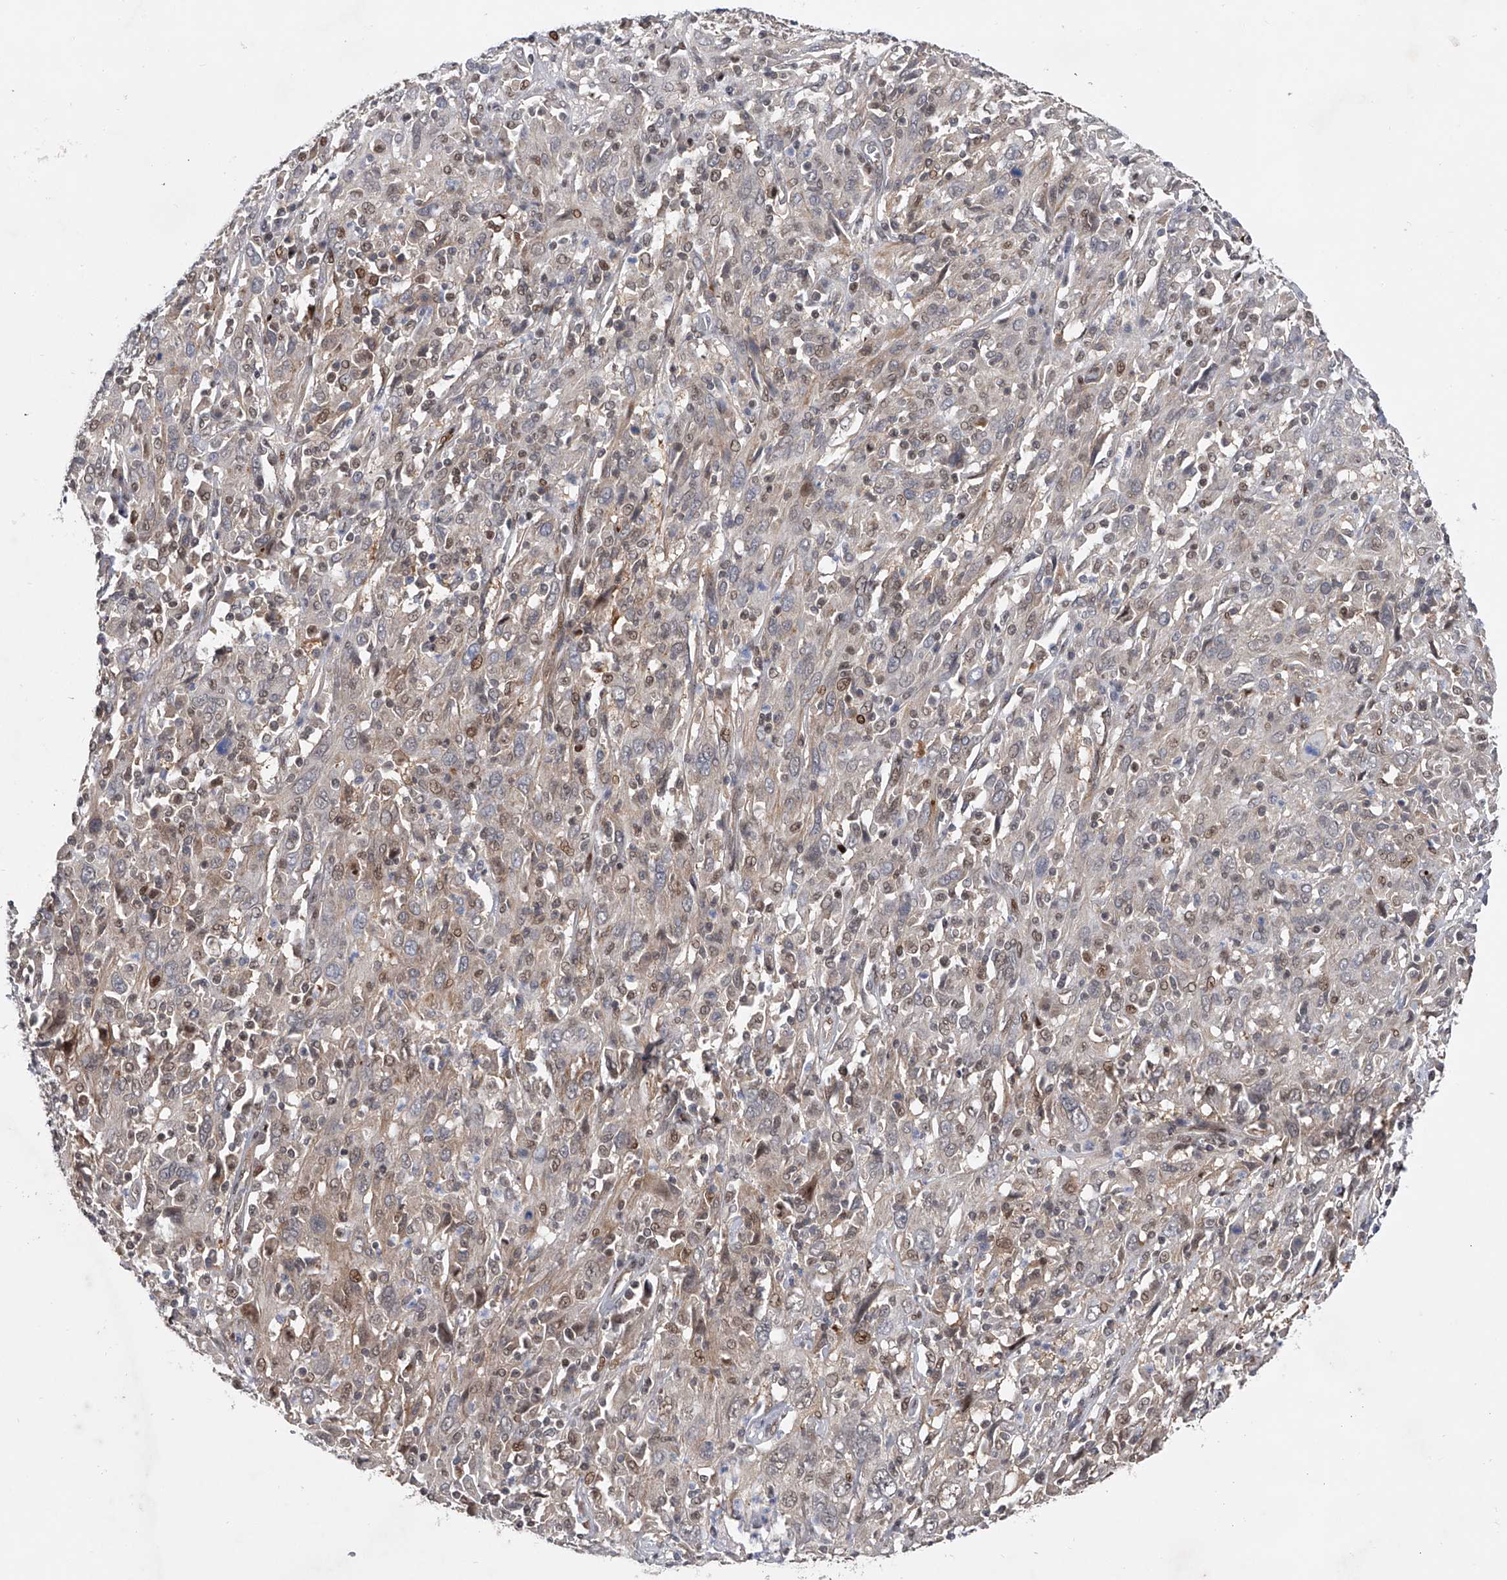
{"staining": {"intensity": "negative", "quantity": "none", "location": "none"}, "tissue": "cervical cancer", "cell_type": "Tumor cells", "image_type": "cancer", "snomed": [{"axis": "morphology", "description": "Squamous cell carcinoma, NOS"}, {"axis": "topography", "description": "Cervix"}], "caption": "A high-resolution micrograph shows IHC staining of cervical cancer, which reveals no significant expression in tumor cells. (DAB (3,3'-diaminobenzidine) immunohistochemistry with hematoxylin counter stain).", "gene": "RWDD2A", "patient": {"sex": "female", "age": 46}}